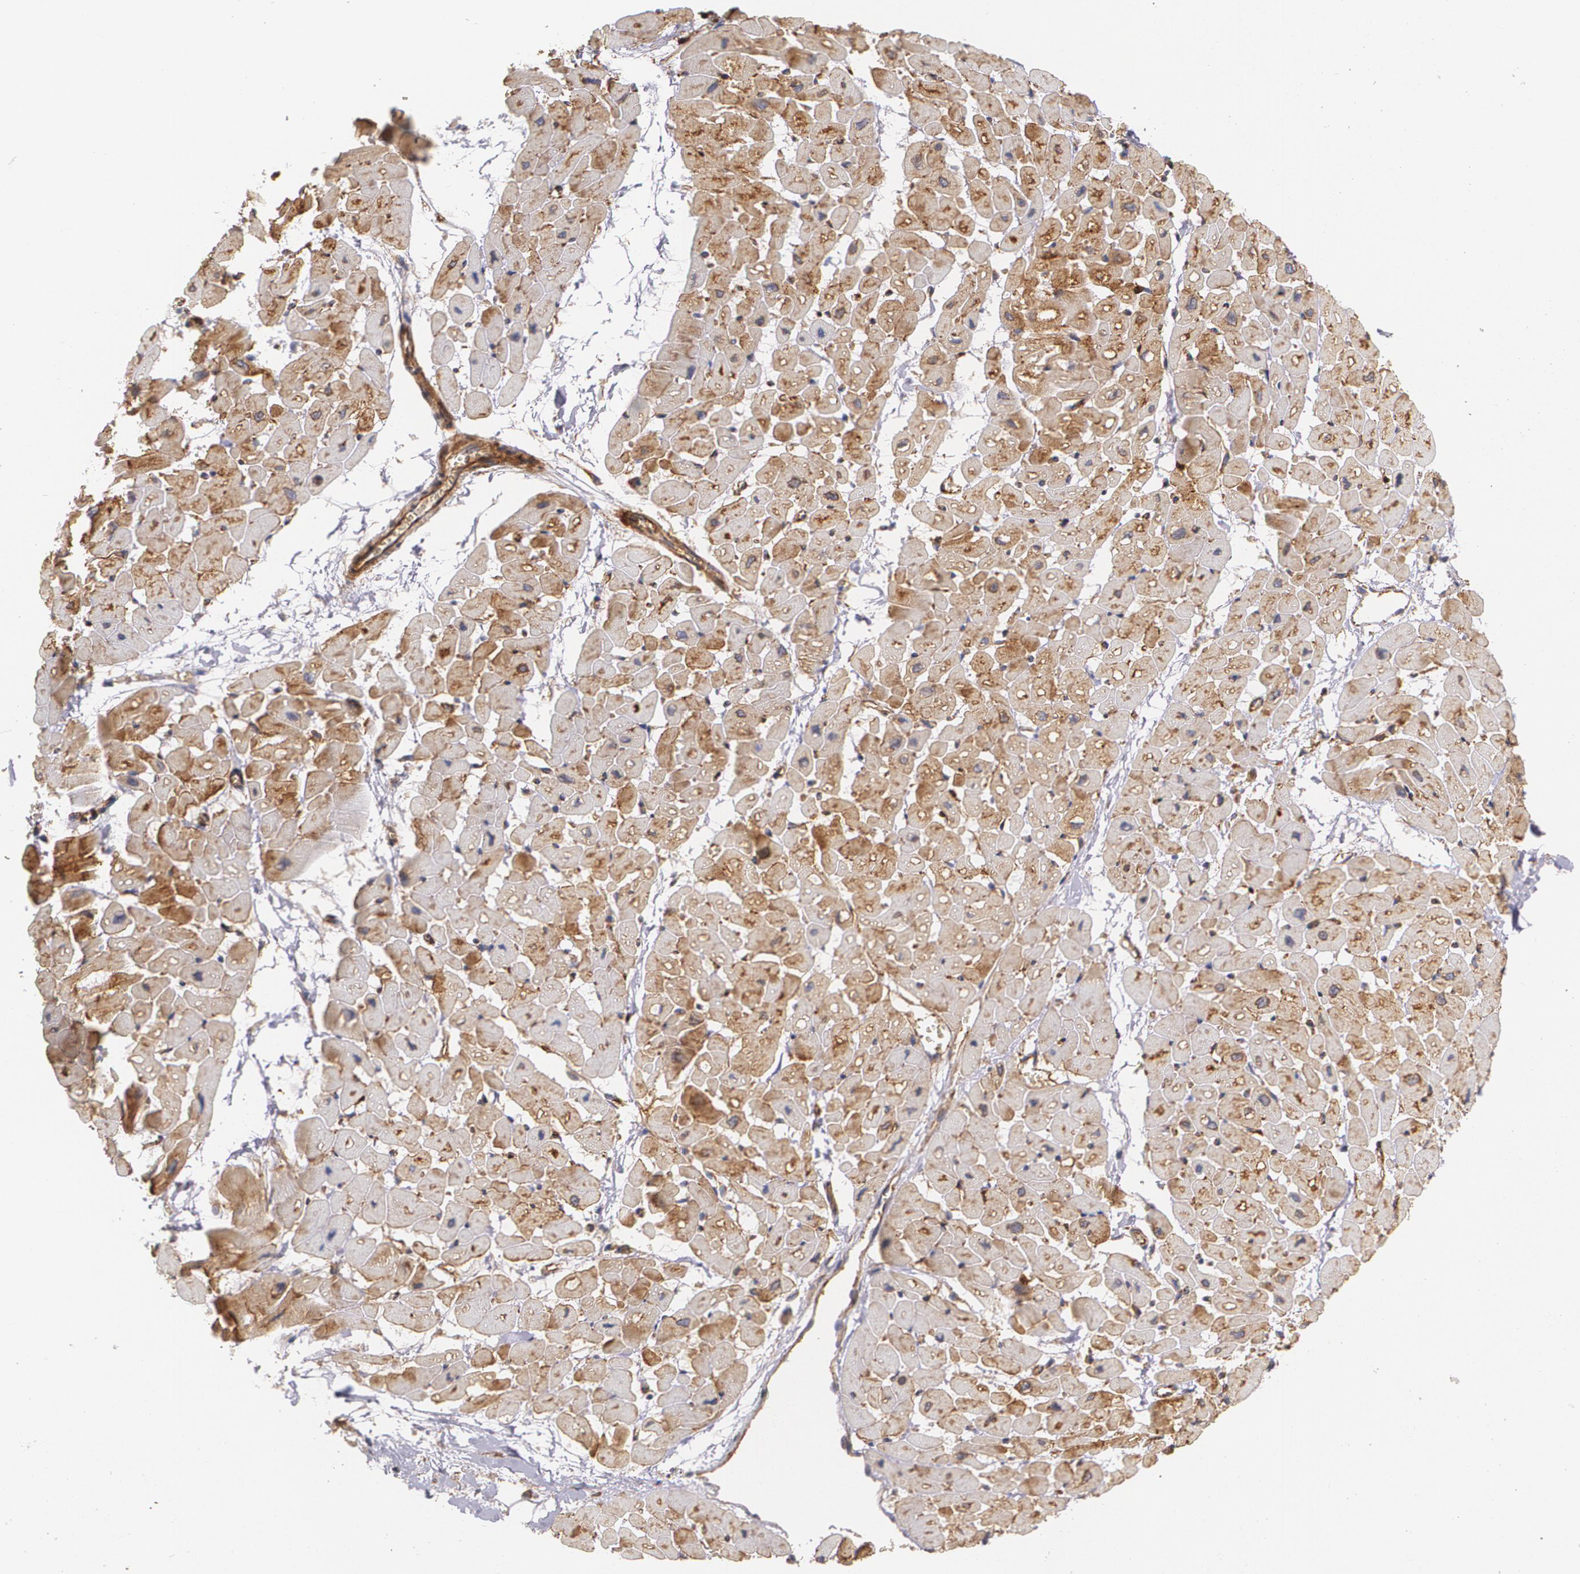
{"staining": {"intensity": "moderate", "quantity": ">75%", "location": "cytoplasmic/membranous"}, "tissue": "heart muscle", "cell_type": "Cardiomyocytes", "image_type": "normal", "snomed": [{"axis": "morphology", "description": "Normal tissue, NOS"}, {"axis": "topography", "description": "Heart"}], "caption": "Cardiomyocytes reveal moderate cytoplasmic/membranous expression in approximately >75% of cells in unremarkable heart muscle.", "gene": "TJP1", "patient": {"sex": "male", "age": 45}}